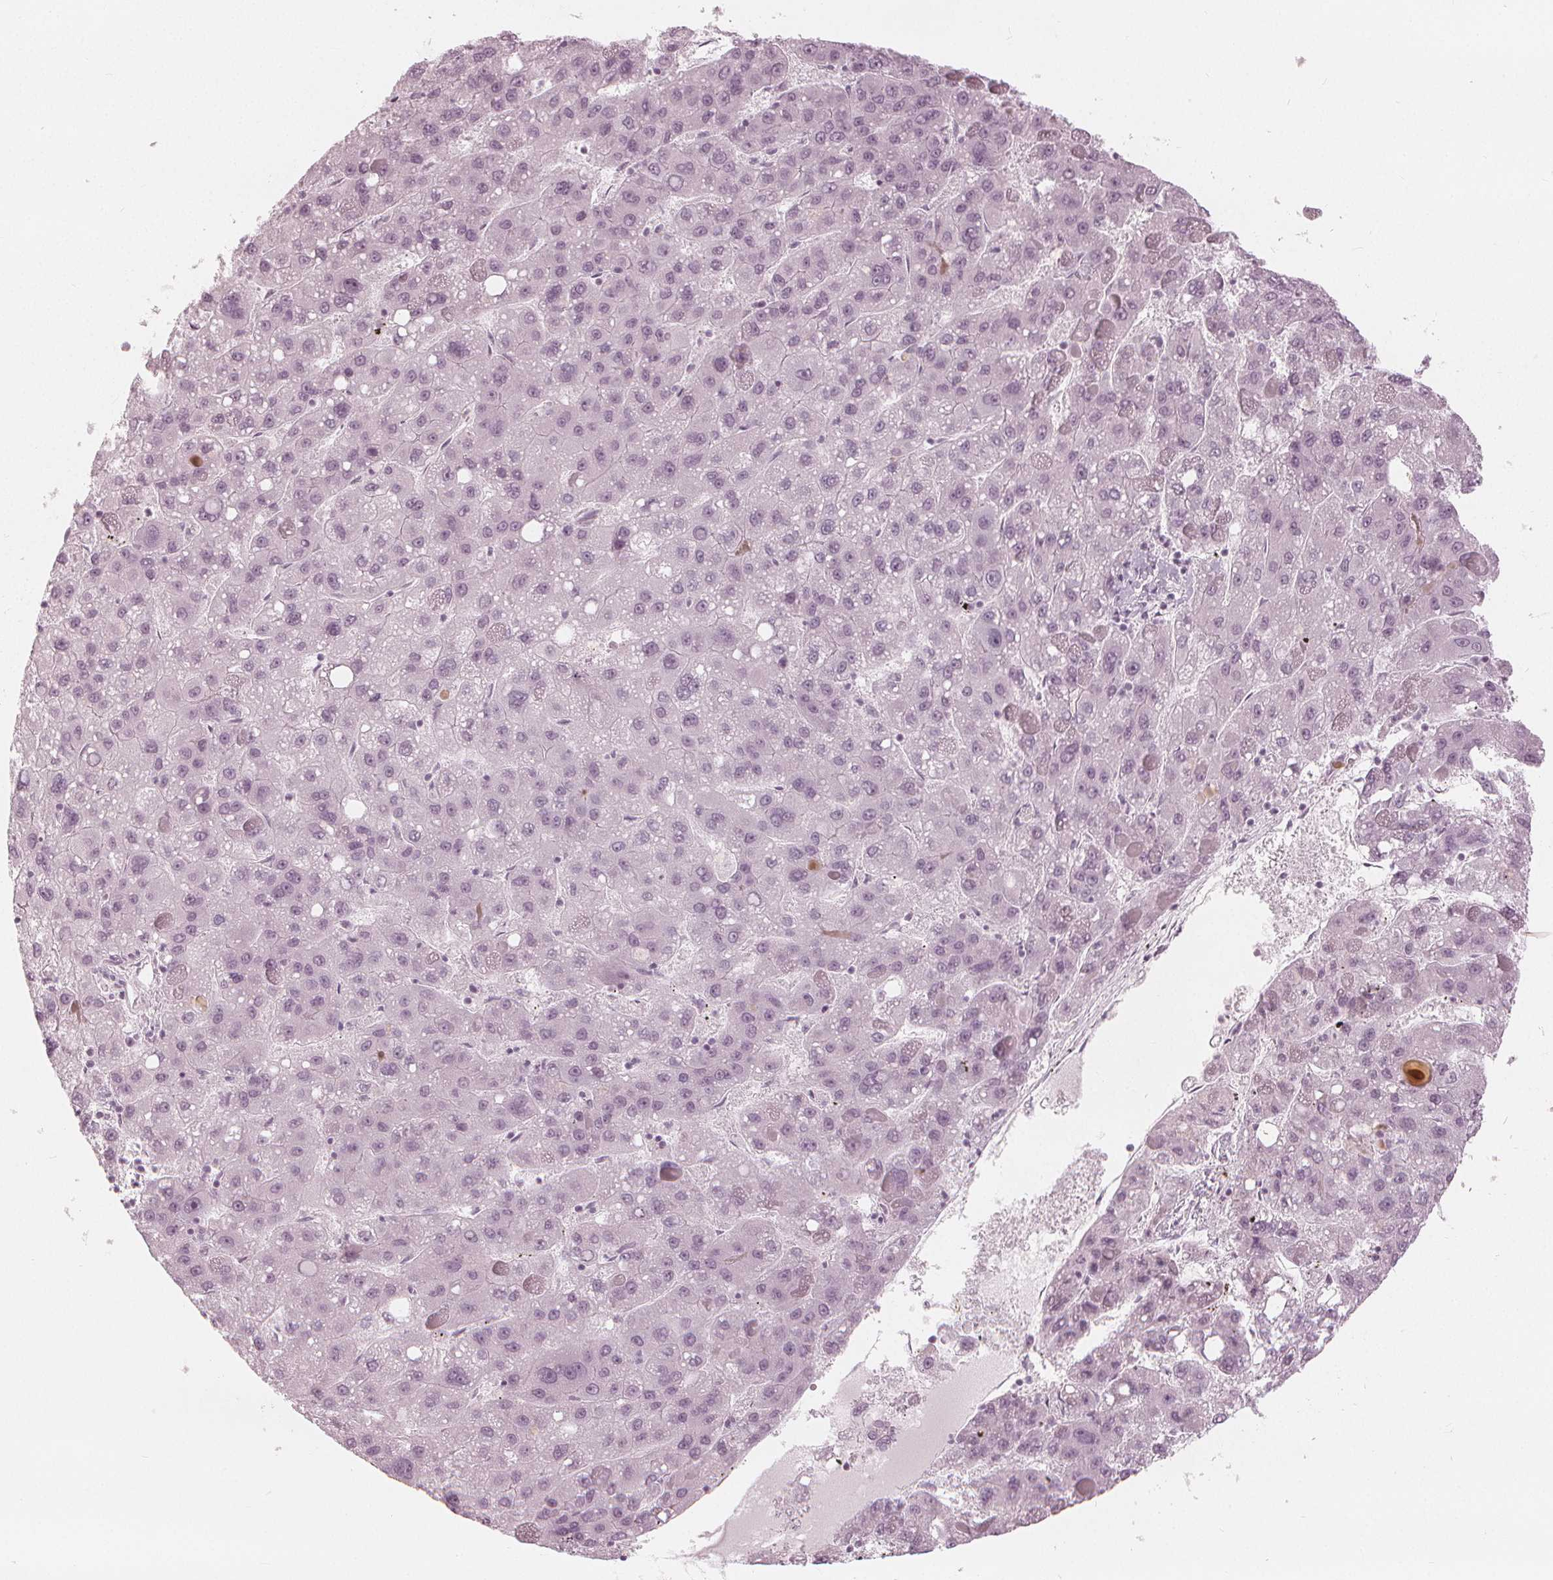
{"staining": {"intensity": "negative", "quantity": "none", "location": "none"}, "tissue": "liver cancer", "cell_type": "Tumor cells", "image_type": "cancer", "snomed": [{"axis": "morphology", "description": "Carcinoma, Hepatocellular, NOS"}, {"axis": "topography", "description": "Liver"}], "caption": "The IHC micrograph has no significant expression in tumor cells of liver hepatocellular carcinoma tissue. Nuclei are stained in blue.", "gene": "PAEP", "patient": {"sex": "female", "age": 82}}